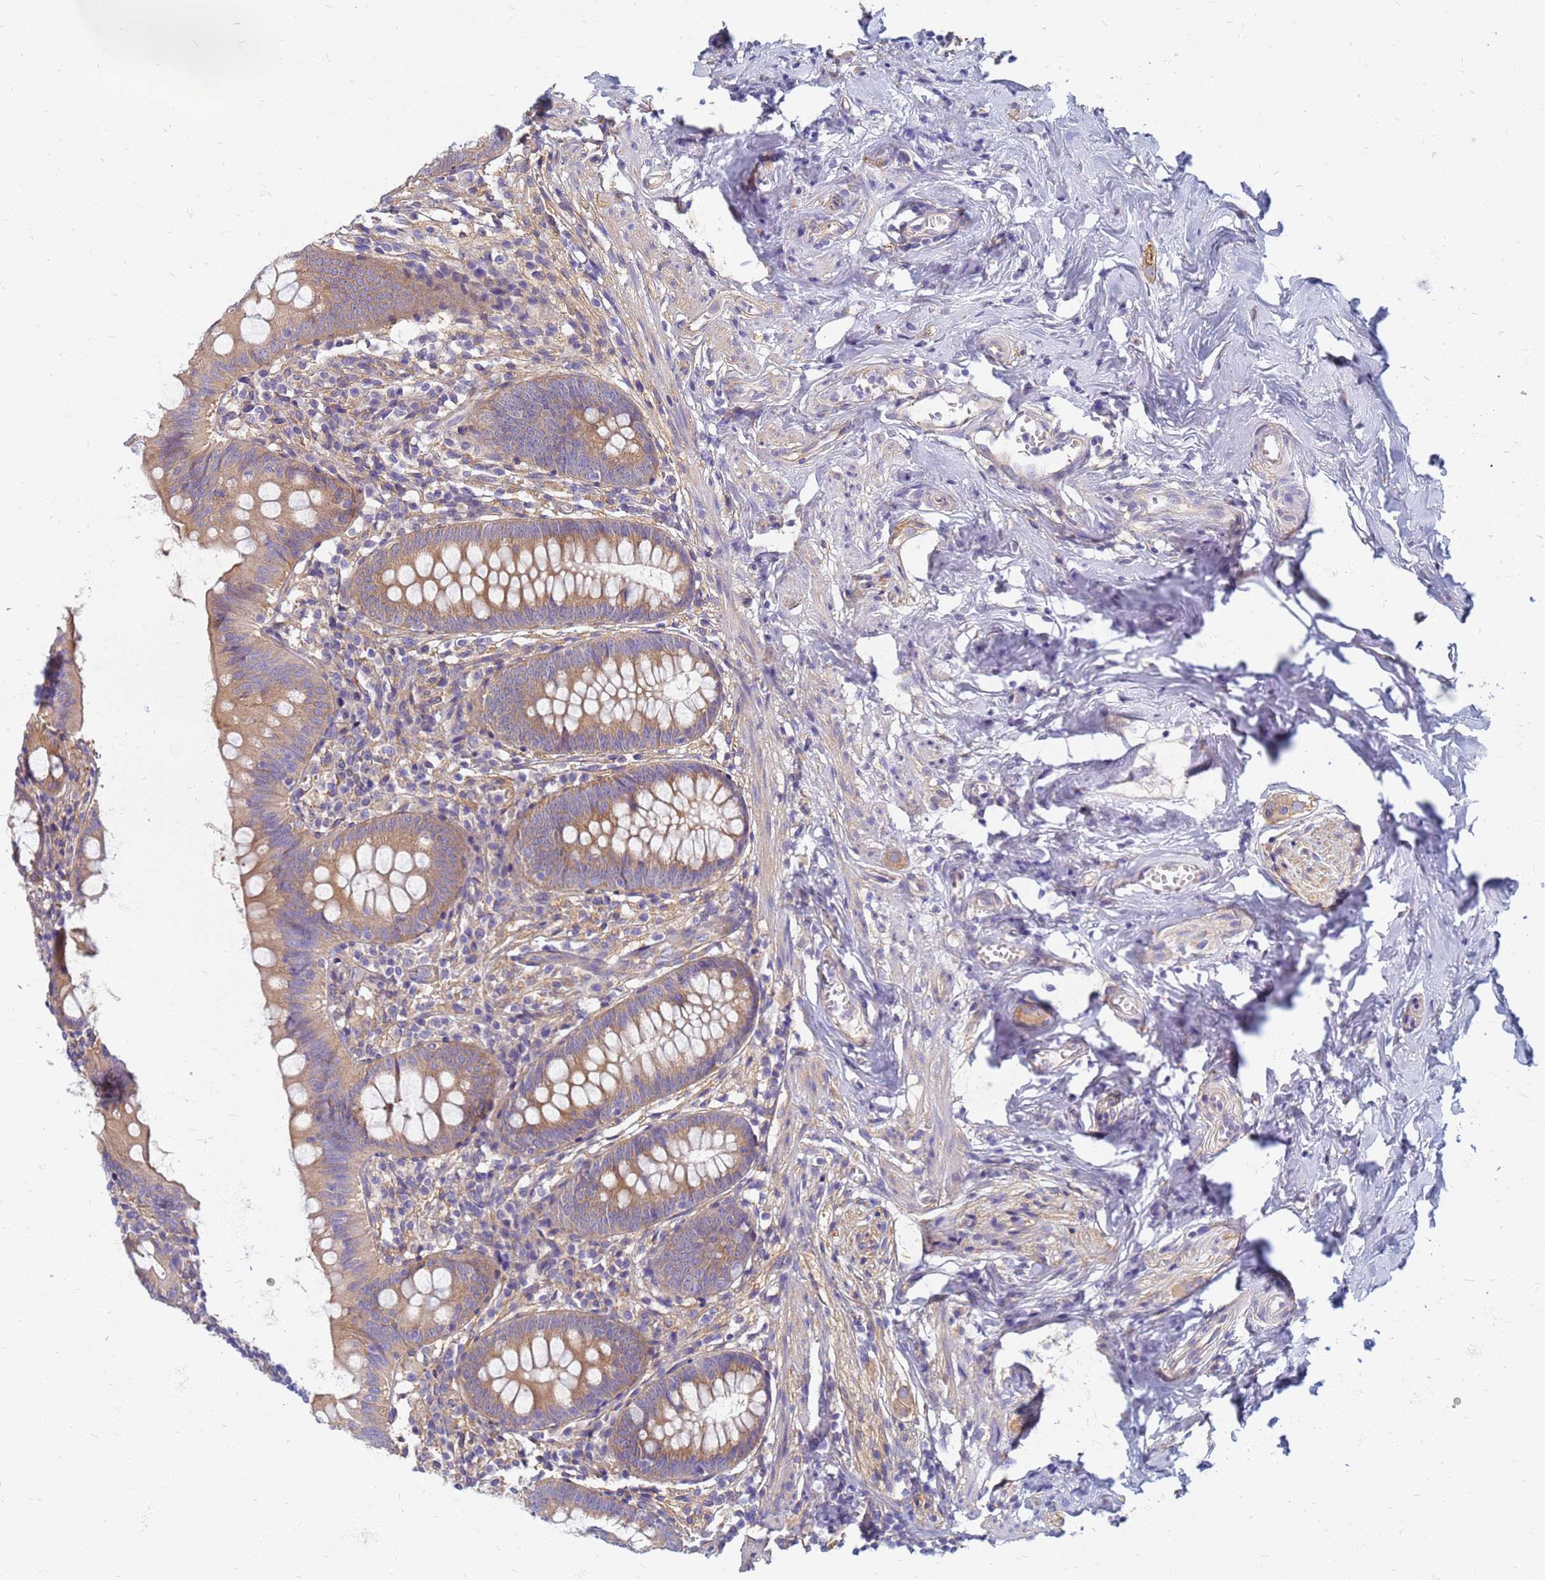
{"staining": {"intensity": "moderate", "quantity": ">75%", "location": "cytoplasmic/membranous"}, "tissue": "appendix", "cell_type": "Glandular cells", "image_type": "normal", "snomed": [{"axis": "morphology", "description": "Normal tissue, NOS"}, {"axis": "topography", "description": "Appendix"}], "caption": "Protein staining of unremarkable appendix demonstrates moderate cytoplasmic/membranous expression in approximately >75% of glandular cells. Using DAB (3,3'-diaminobenzidine) (brown) and hematoxylin (blue) stains, captured at high magnification using brightfield microscopy.", "gene": "EEA1", "patient": {"sex": "female", "age": 51}}